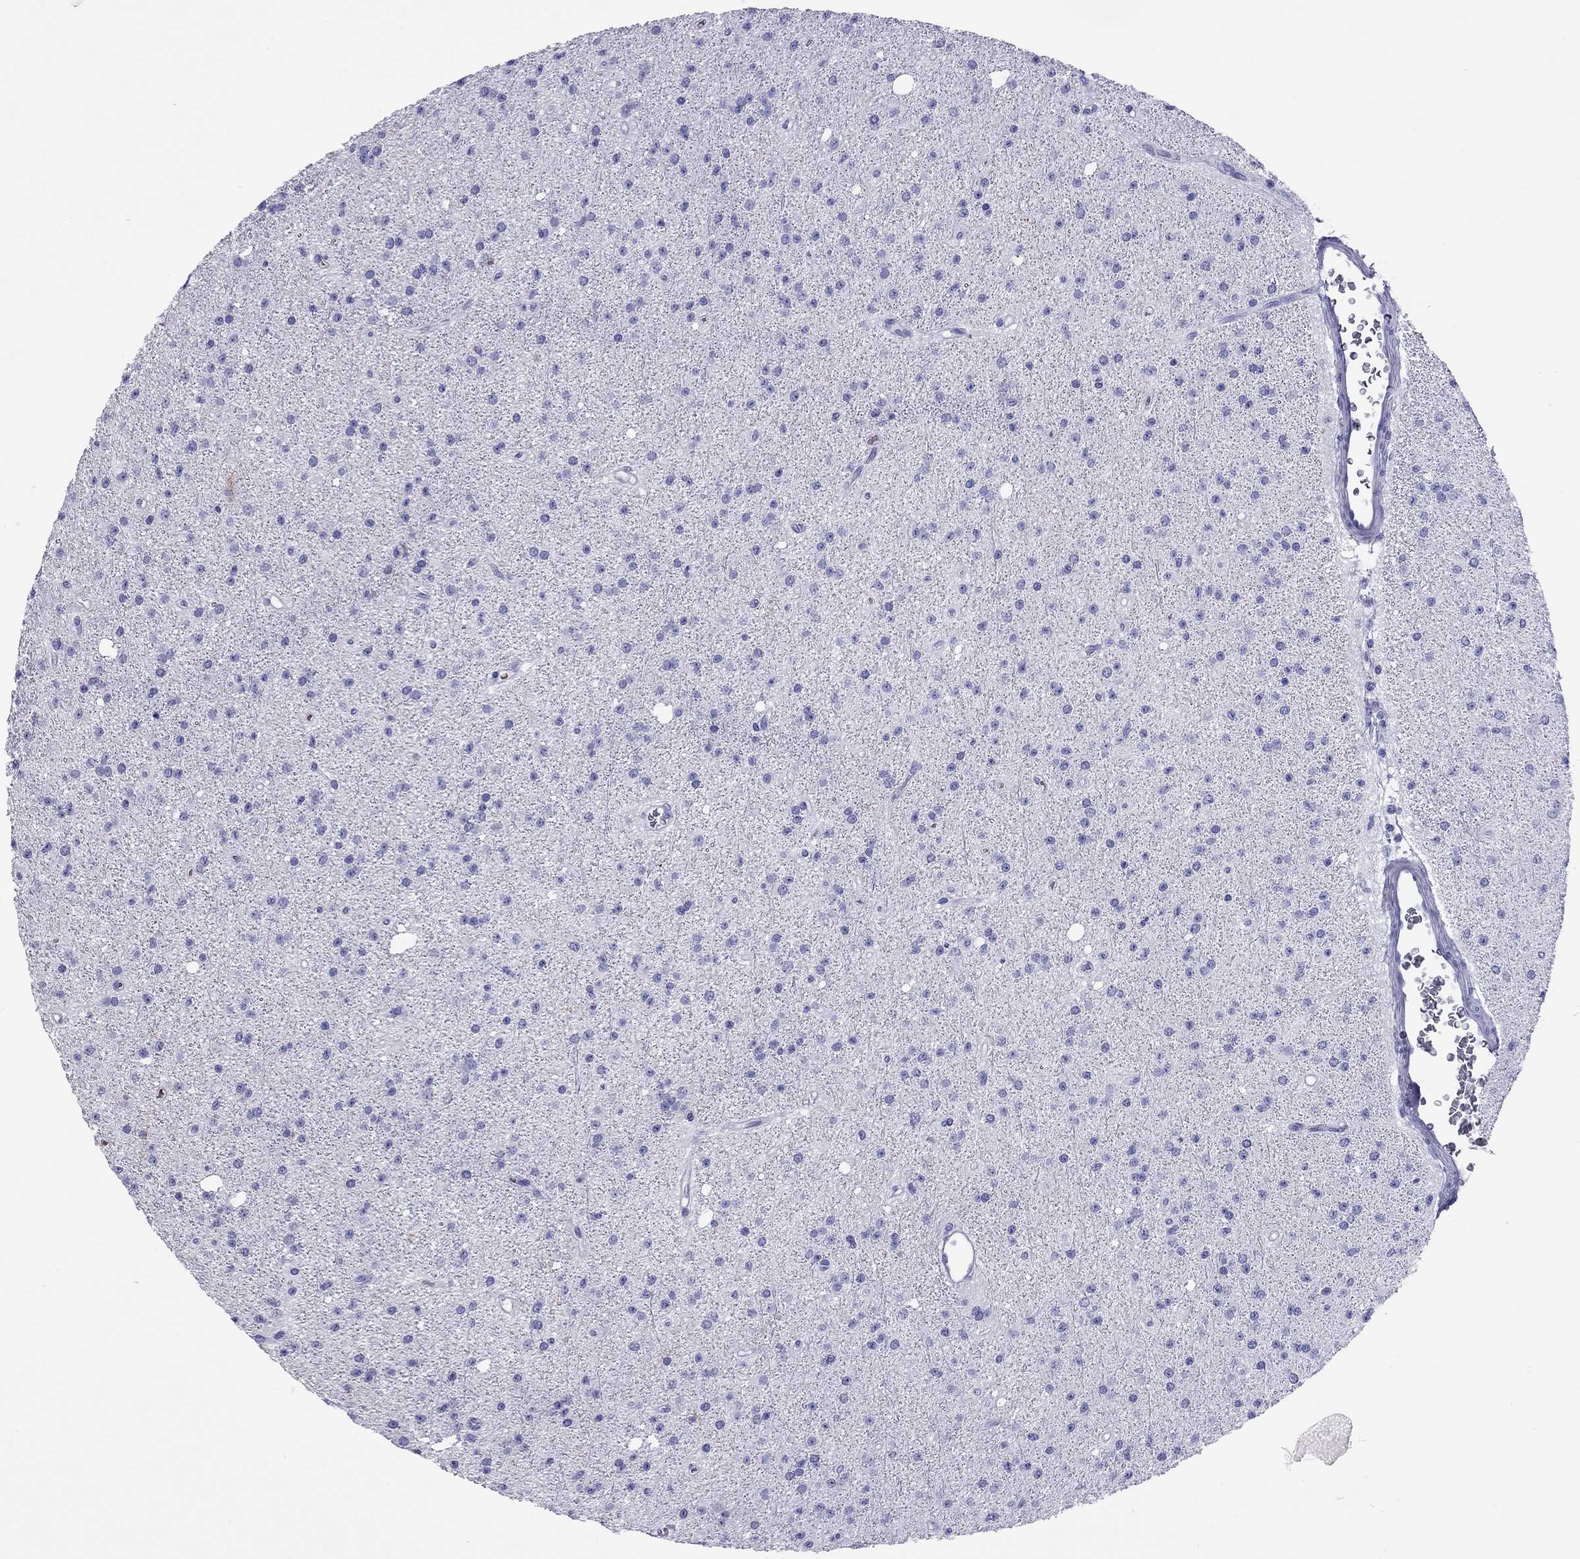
{"staining": {"intensity": "negative", "quantity": "none", "location": "none"}, "tissue": "glioma", "cell_type": "Tumor cells", "image_type": "cancer", "snomed": [{"axis": "morphology", "description": "Glioma, malignant, Low grade"}, {"axis": "topography", "description": "Brain"}], "caption": "Tumor cells are negative for protein expression in human malignant glioma (low-grade). Nuclei are stained in blue.", "gene": "PTPRN", "patient": {"sex": "male", "age": 27}}